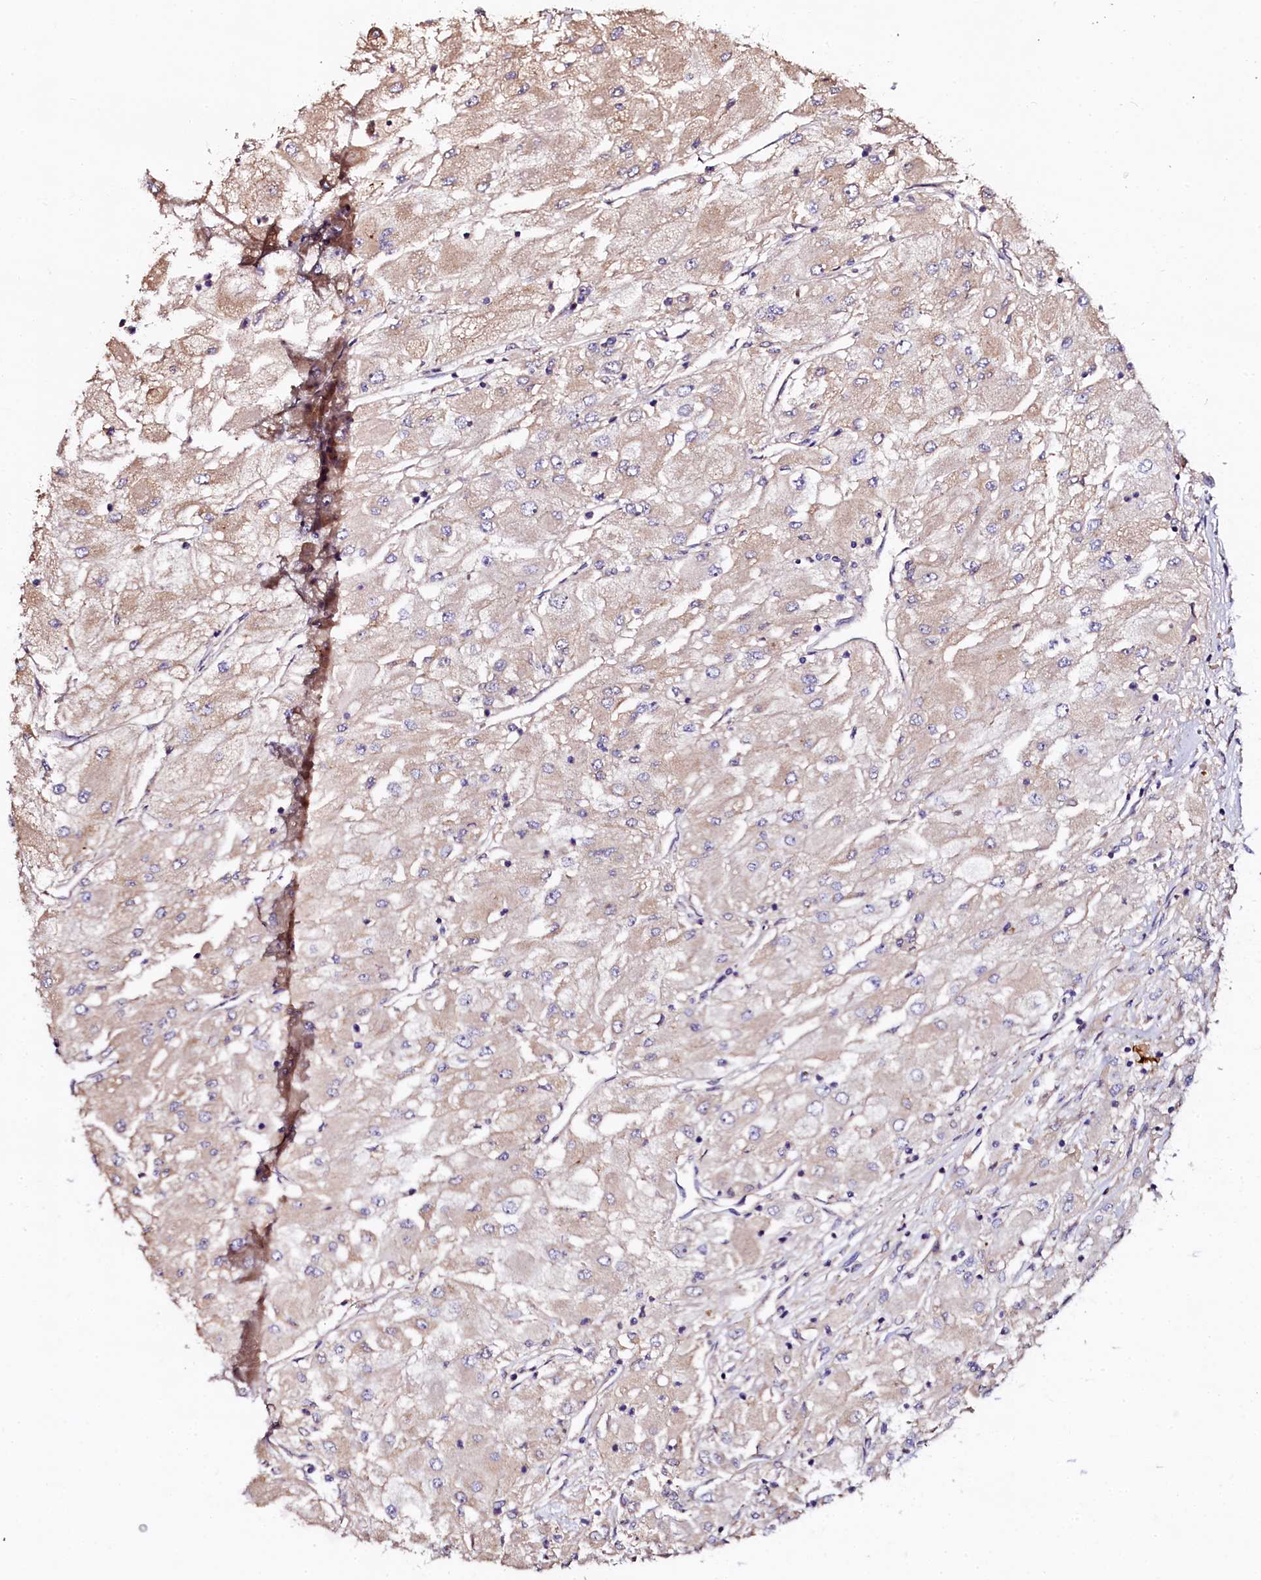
{"staining": {"intensity": "weak", "quantity": "<25%", "location": "cytoplasmic/membranous"}, "tissue": "renal cancer", "cell_type": "Tumor cells", "image_type": "cancer", "snomed": [{"axis": "morphology", "description": "Adenocarcinoma, NOS"}, {"axis": "topography", "description": "Kidney"}], "caption": "Image shows no significant protein staining in tumor cells of renal cancer.", "gene": "APPL2", "patient": {"sex": "male", "age": 80}}